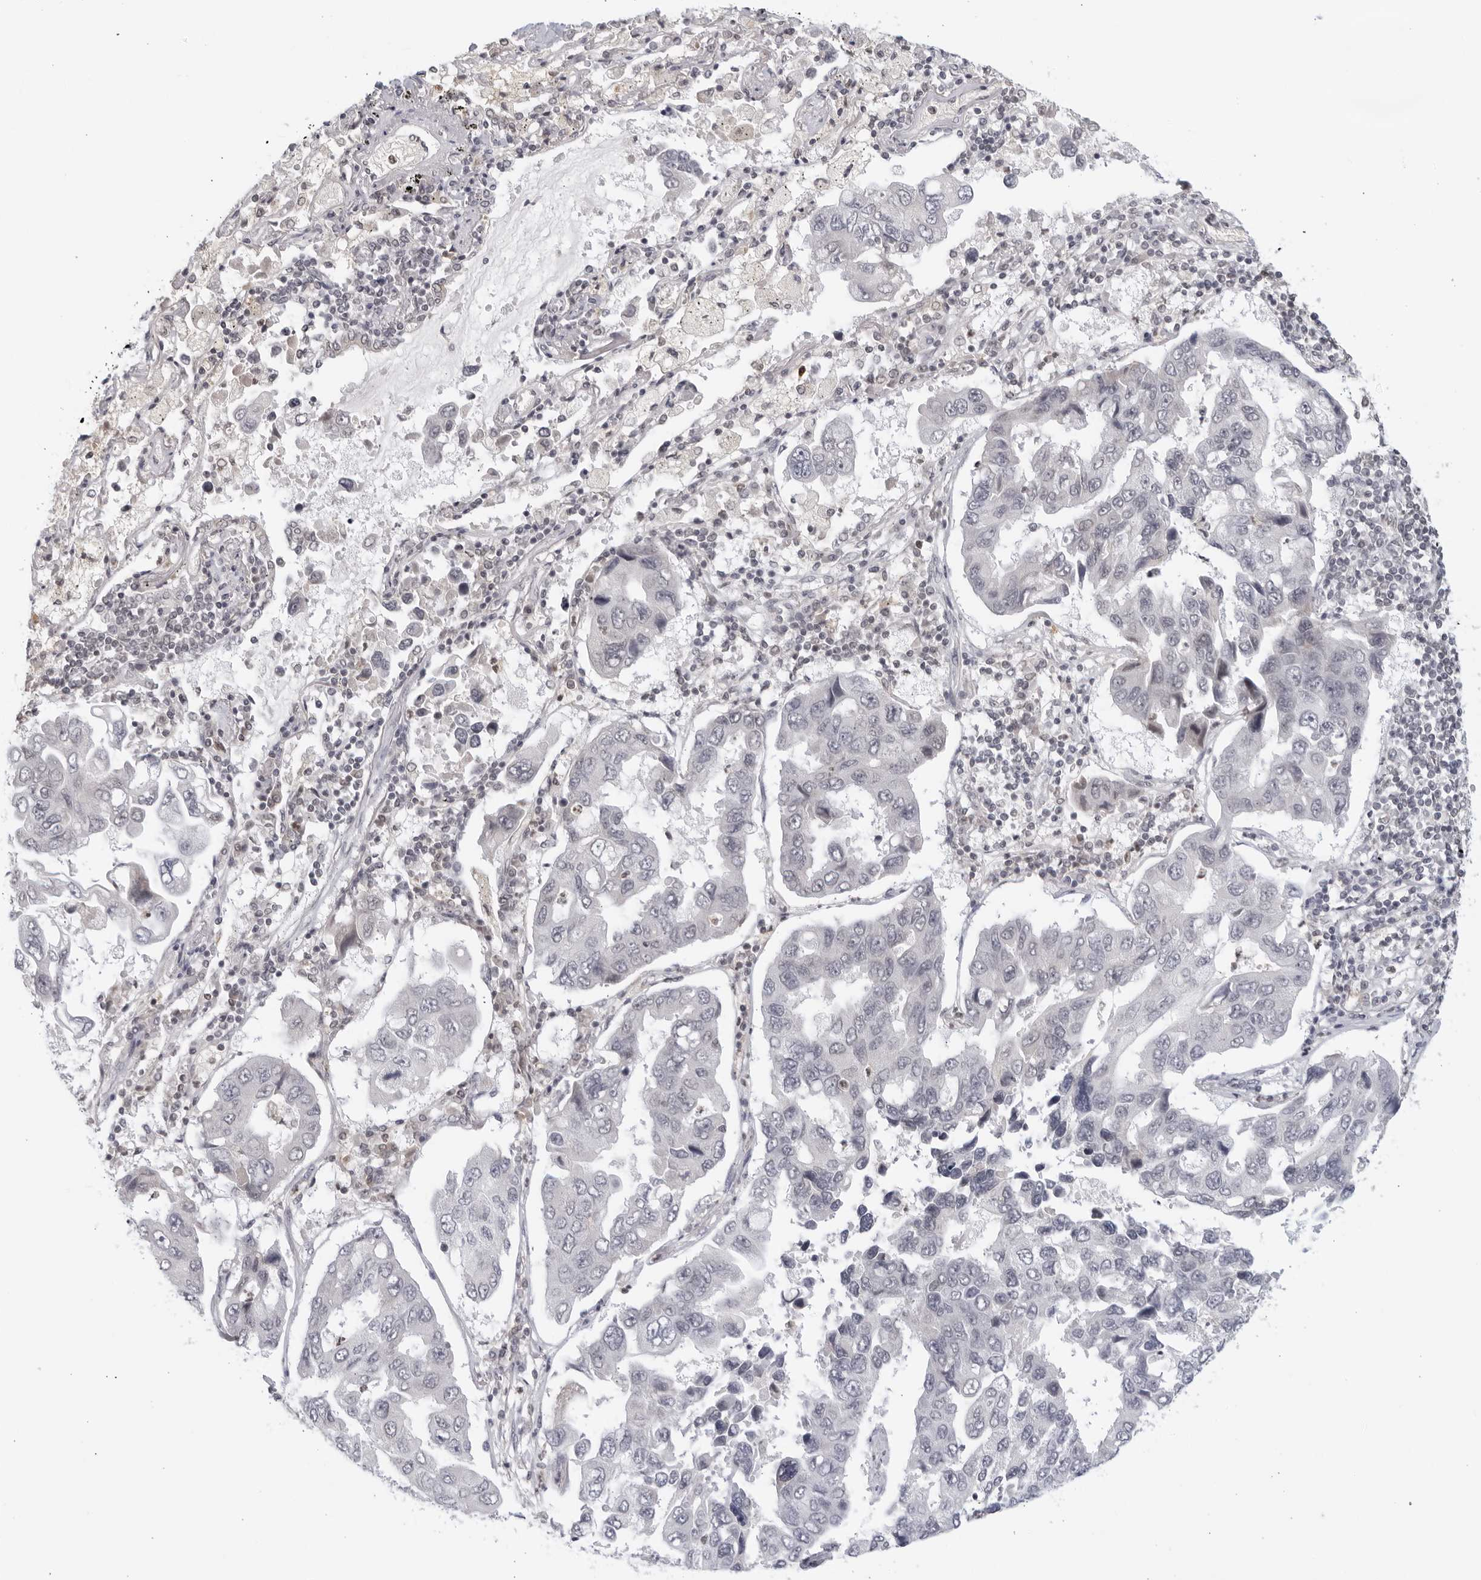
{"staining": {"intensity": "negative", "quantity": "none", "location": "none"}, "tissue": "lung cancer", "cell_type": "Tumor cells", "image_type": "cancer", "snomed": [{"axis": "morphology", "description": "Adenocarcinoma, NOS"}, {"axis": "topography", "description": "Lung"}], "caption": "High power microscopy micrograph of an immunohistochemistry micrograph of adenocarcinoma (lung), revealing no significant positivity in tumor cells.", "gene": "RAB11FIP3", "patient": {"sex": "male", "age": 64}}